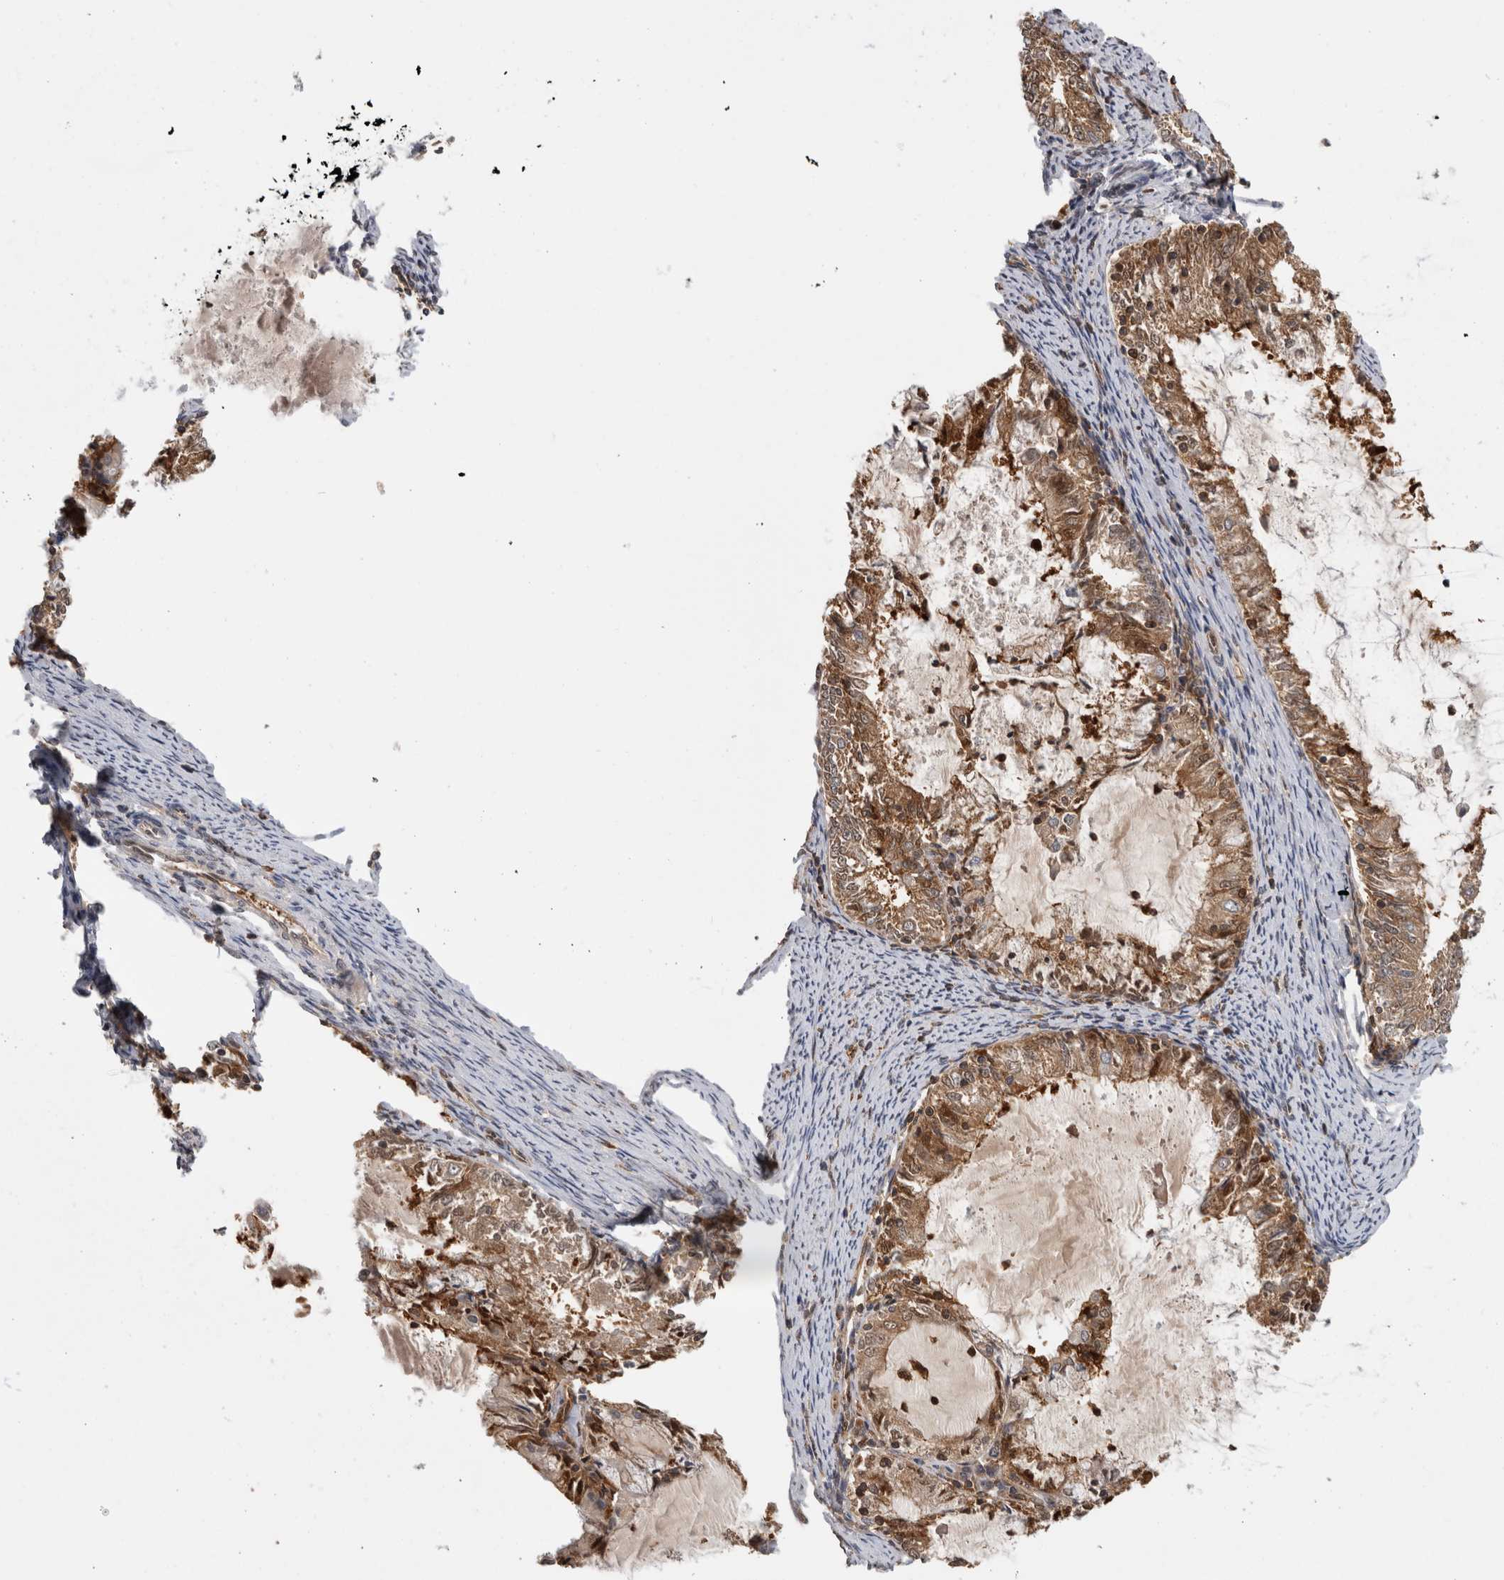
{"staining": {"intensity": "moderate", "quantity": ">75%", "location": "cytoplasmic/membranous"}, "tissue": "endometrial cancer", "cell_type": "Tumor cells", "image_type": "cancer", "snomed": [{"axis": "morphology", "description": "Adenocarcinoma, NOS"}, {"axis": "topography", "description": "Endometrium"}], "caption": "Adenocarcinoma (endometrial) tissue demonstrates moderate cytoplasmic/membranous staining in approximately >75% of tumor cells", "gene": "ASTN2", "patient": {"sex": "female", "age": 57}}